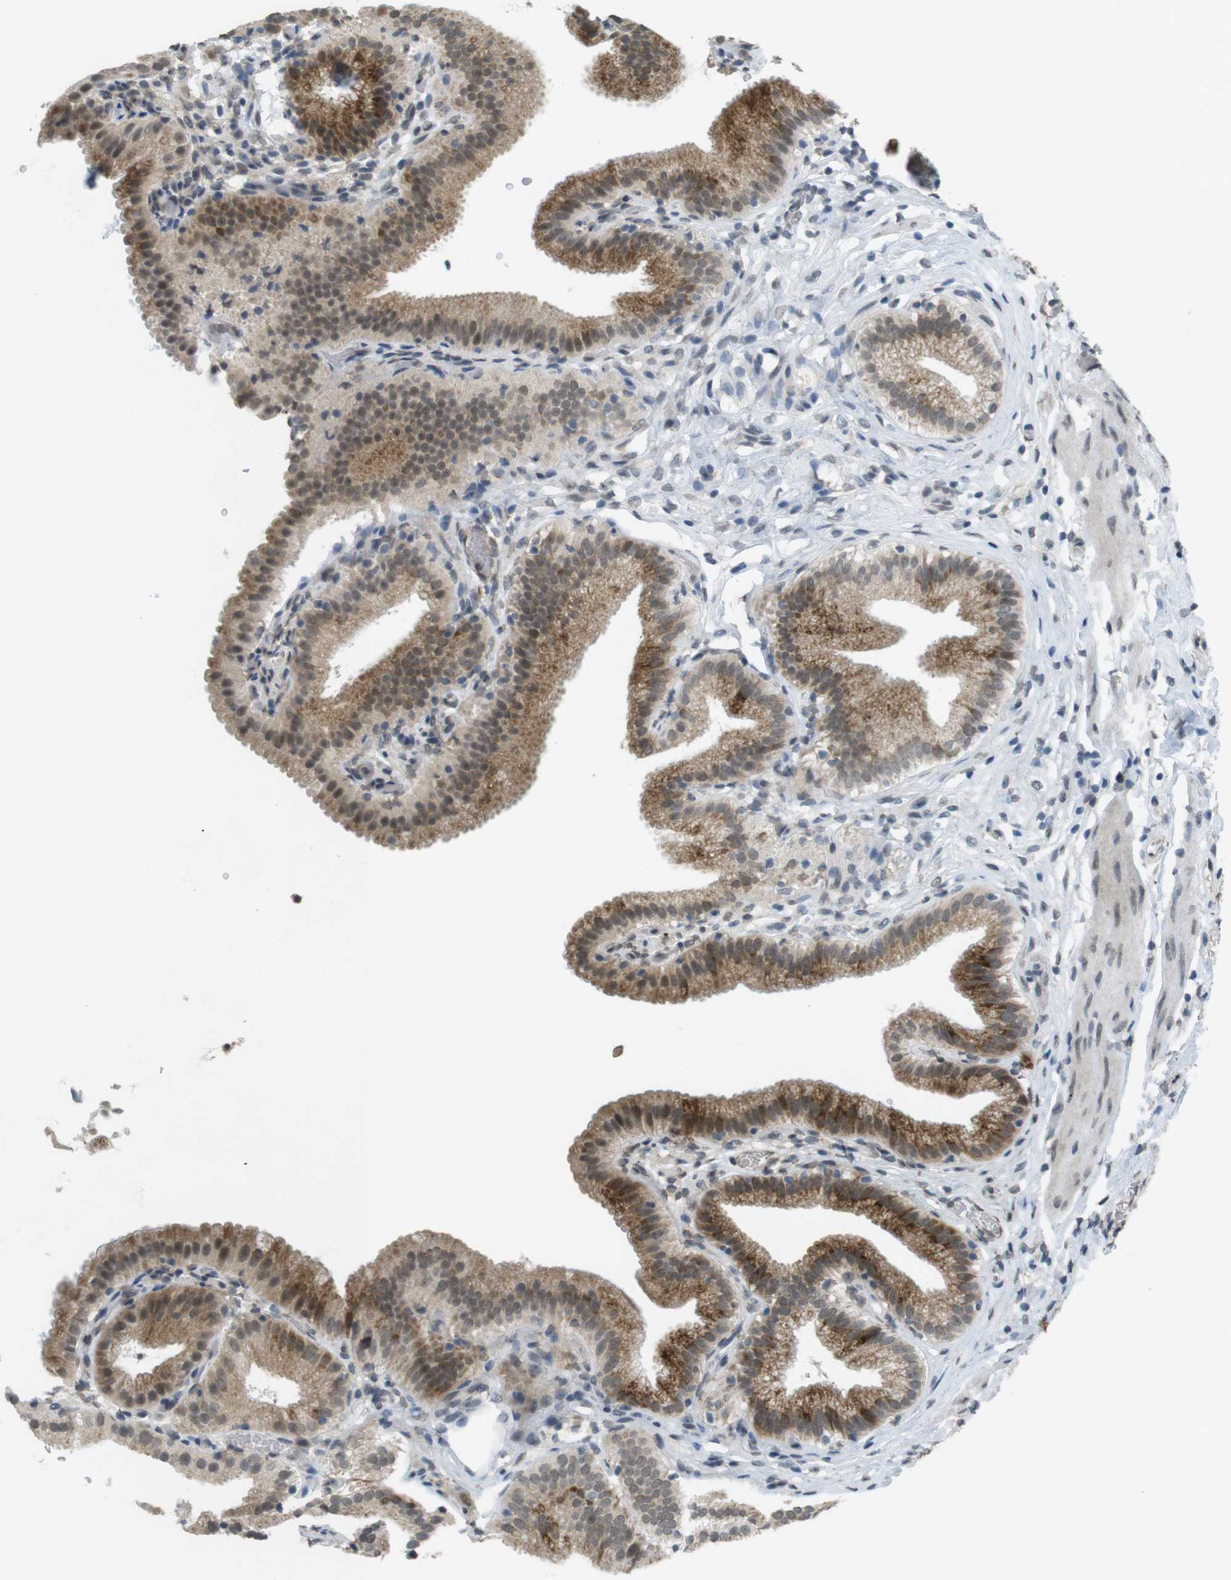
{"staining": {"intensity": "moderate", "quantity": ">75%", "location": "cytoplasmic/membranous"}, "tissue": "gallbladder", "cell_type": "Glandular cells", "image_type": "normal", "snomed": [{"axis": "morphology", "description": "Normal tissue, NOS"}, {"axis": "topography", "description": "Gallbladder"}], "caption": "Gallbladder stained for a protein shows moderate cytoplasmic/membranous positivity in glandular cells. Nuclei are stained in blue.", "gene": "FZD10", "patient": {"sex": "male", "age": 54}}